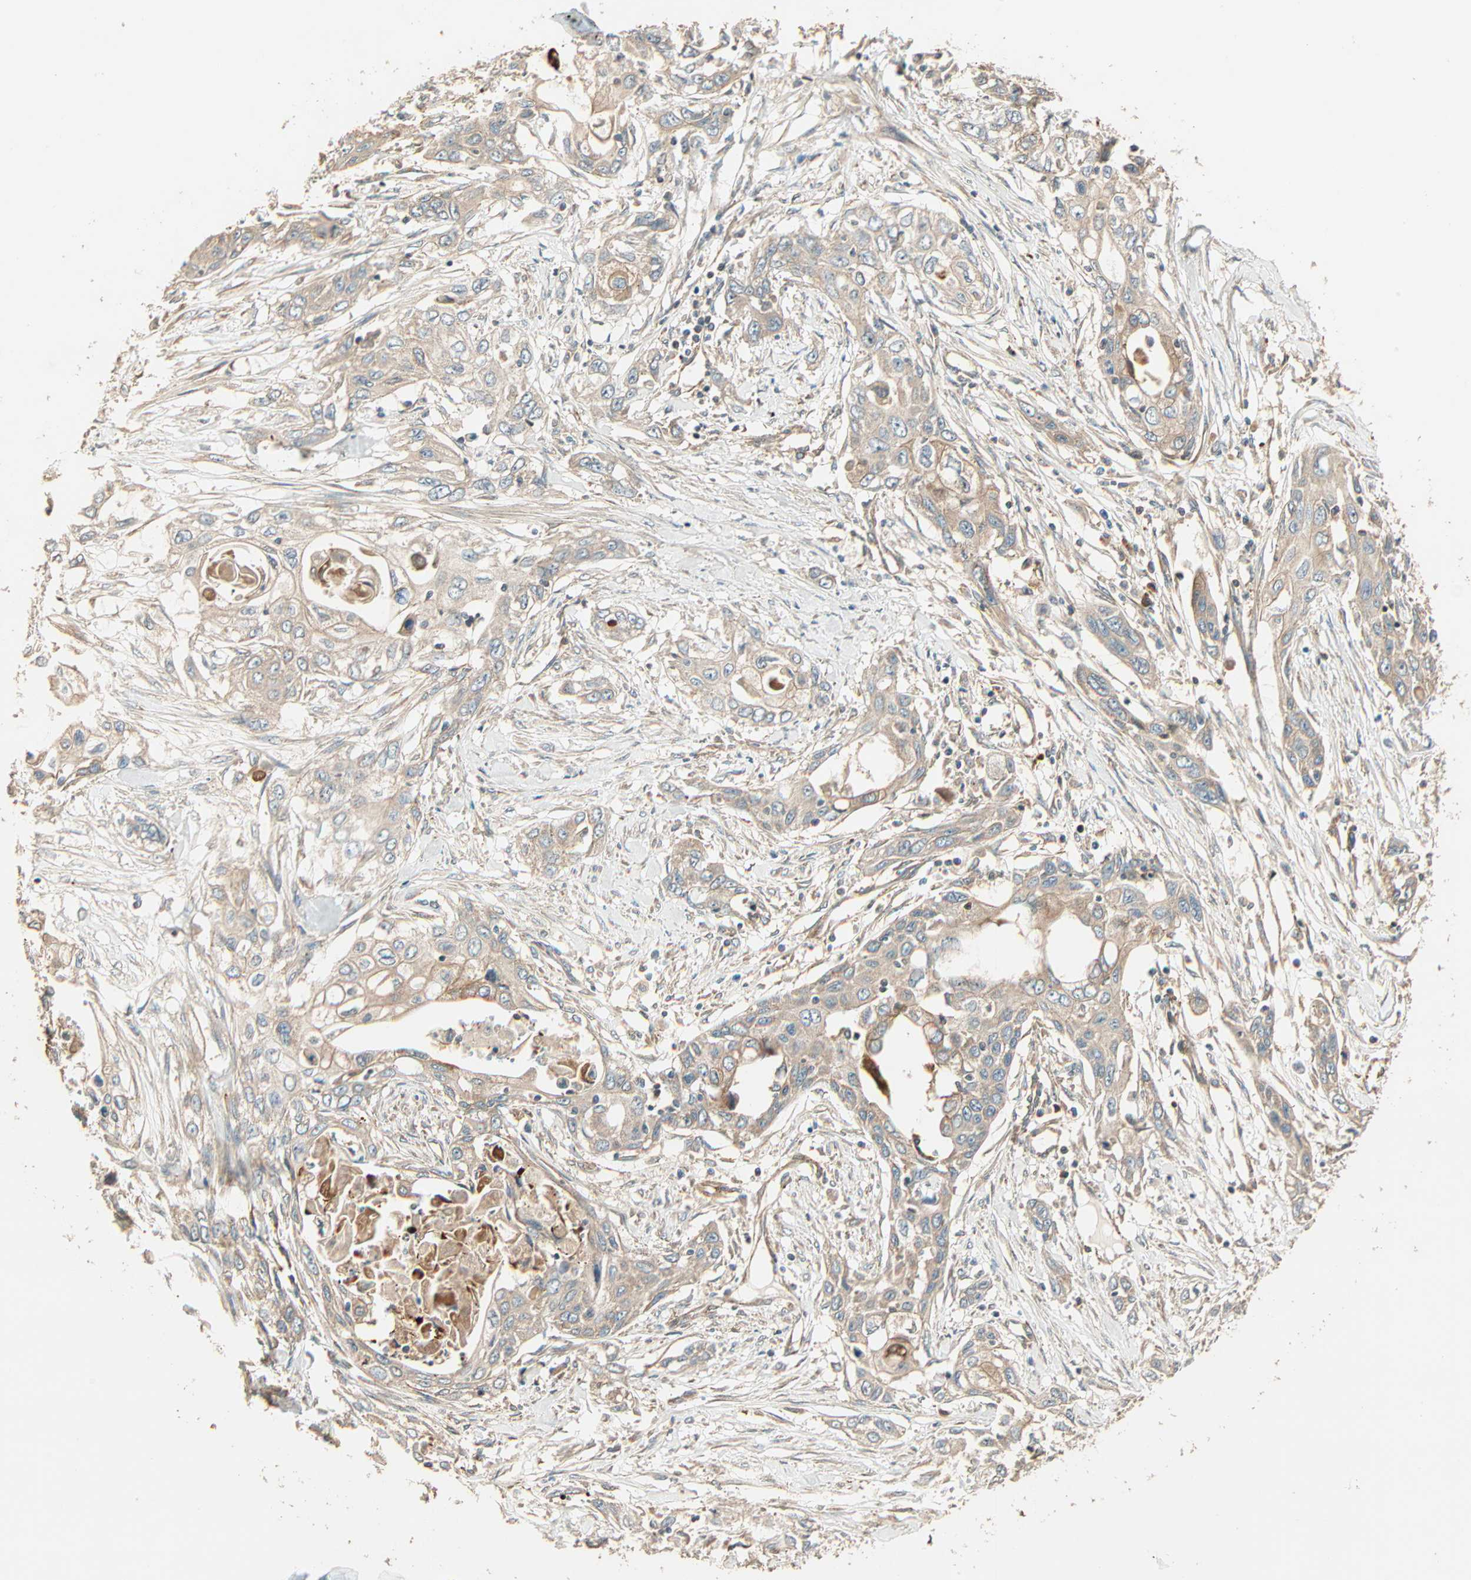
{"staining": {"intensity": "weak", "quantity": ">75%", "location": "cytoplasmic/membranous"}, "tissue": "pancreatic cancer", "cell_type": "Tumor cells", "image_type": "cancer", "snomed": [{"axis": "morphology", "description": "Adenocarcinoma, NOS"}, {"axis": "topography", "description": "Pancreas"}], "caption": "Weak cytoplasmic/membranous protein expression is appreciated in about >75% of tumor cells in pancreatic cancer.", "gene": "GALK1", "patient": {"sex": "female", "age": 70}}